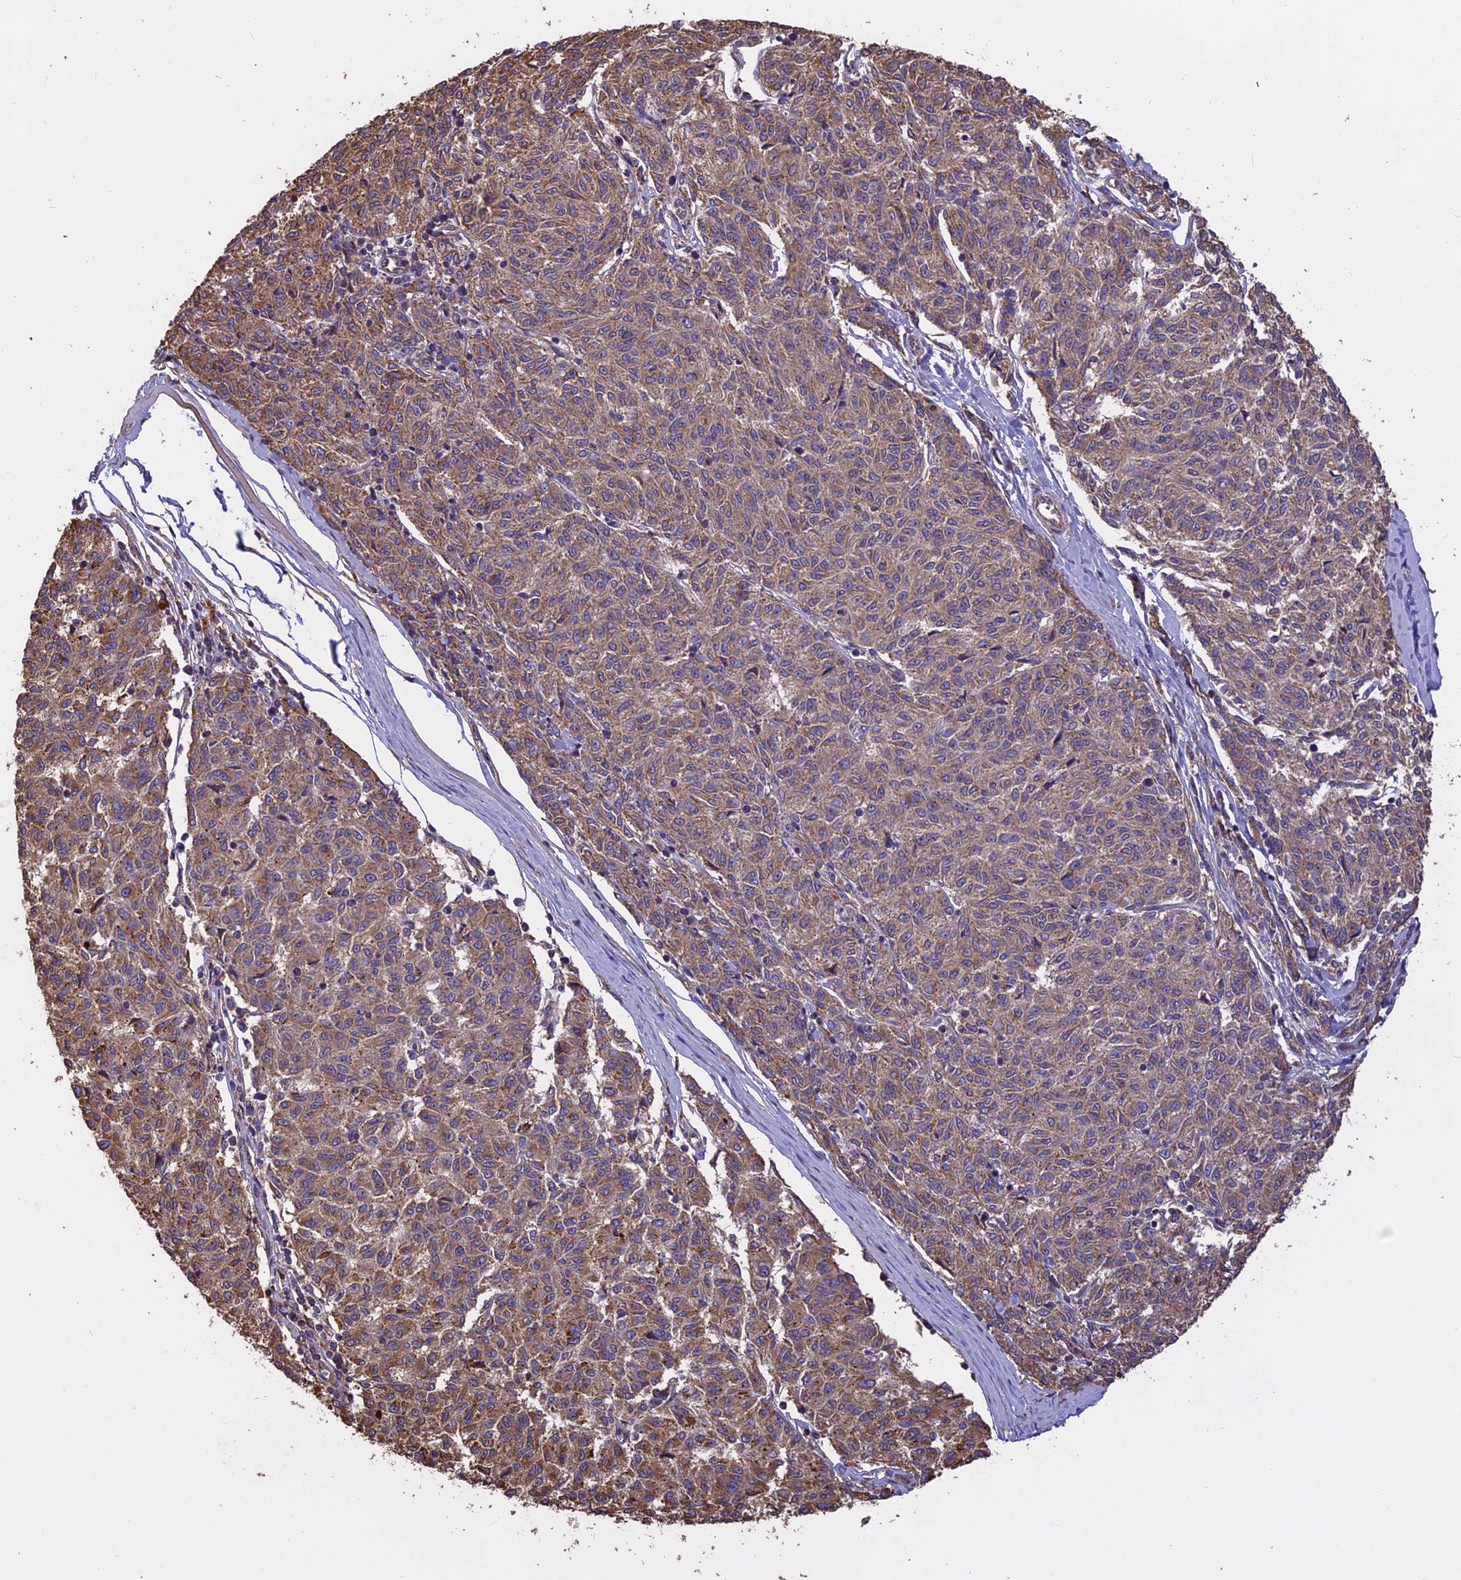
{"staining": {"intensity": "moderate", "quantity": ">75%", "location": "cytoplasmic/membranous"}, "tissue": "melanoma", "cell_type": "Tumor cells", "image_type": "cancer", "snomed": [{"axis": "morphology", "description": "Malignant melanoma, NOS"}, {"axis": "topography", "description": "Skin"}], "caption": "Immunohistochemistry (IHC) photomicrograph of human melanoma stained for a protein (brown), which displays medium levels of moderate cytoplasmic/membranous expression in about >75% of tumor cells.", "gene": "CHMP2A", "patient": {"sex": "female", "age": 72}}